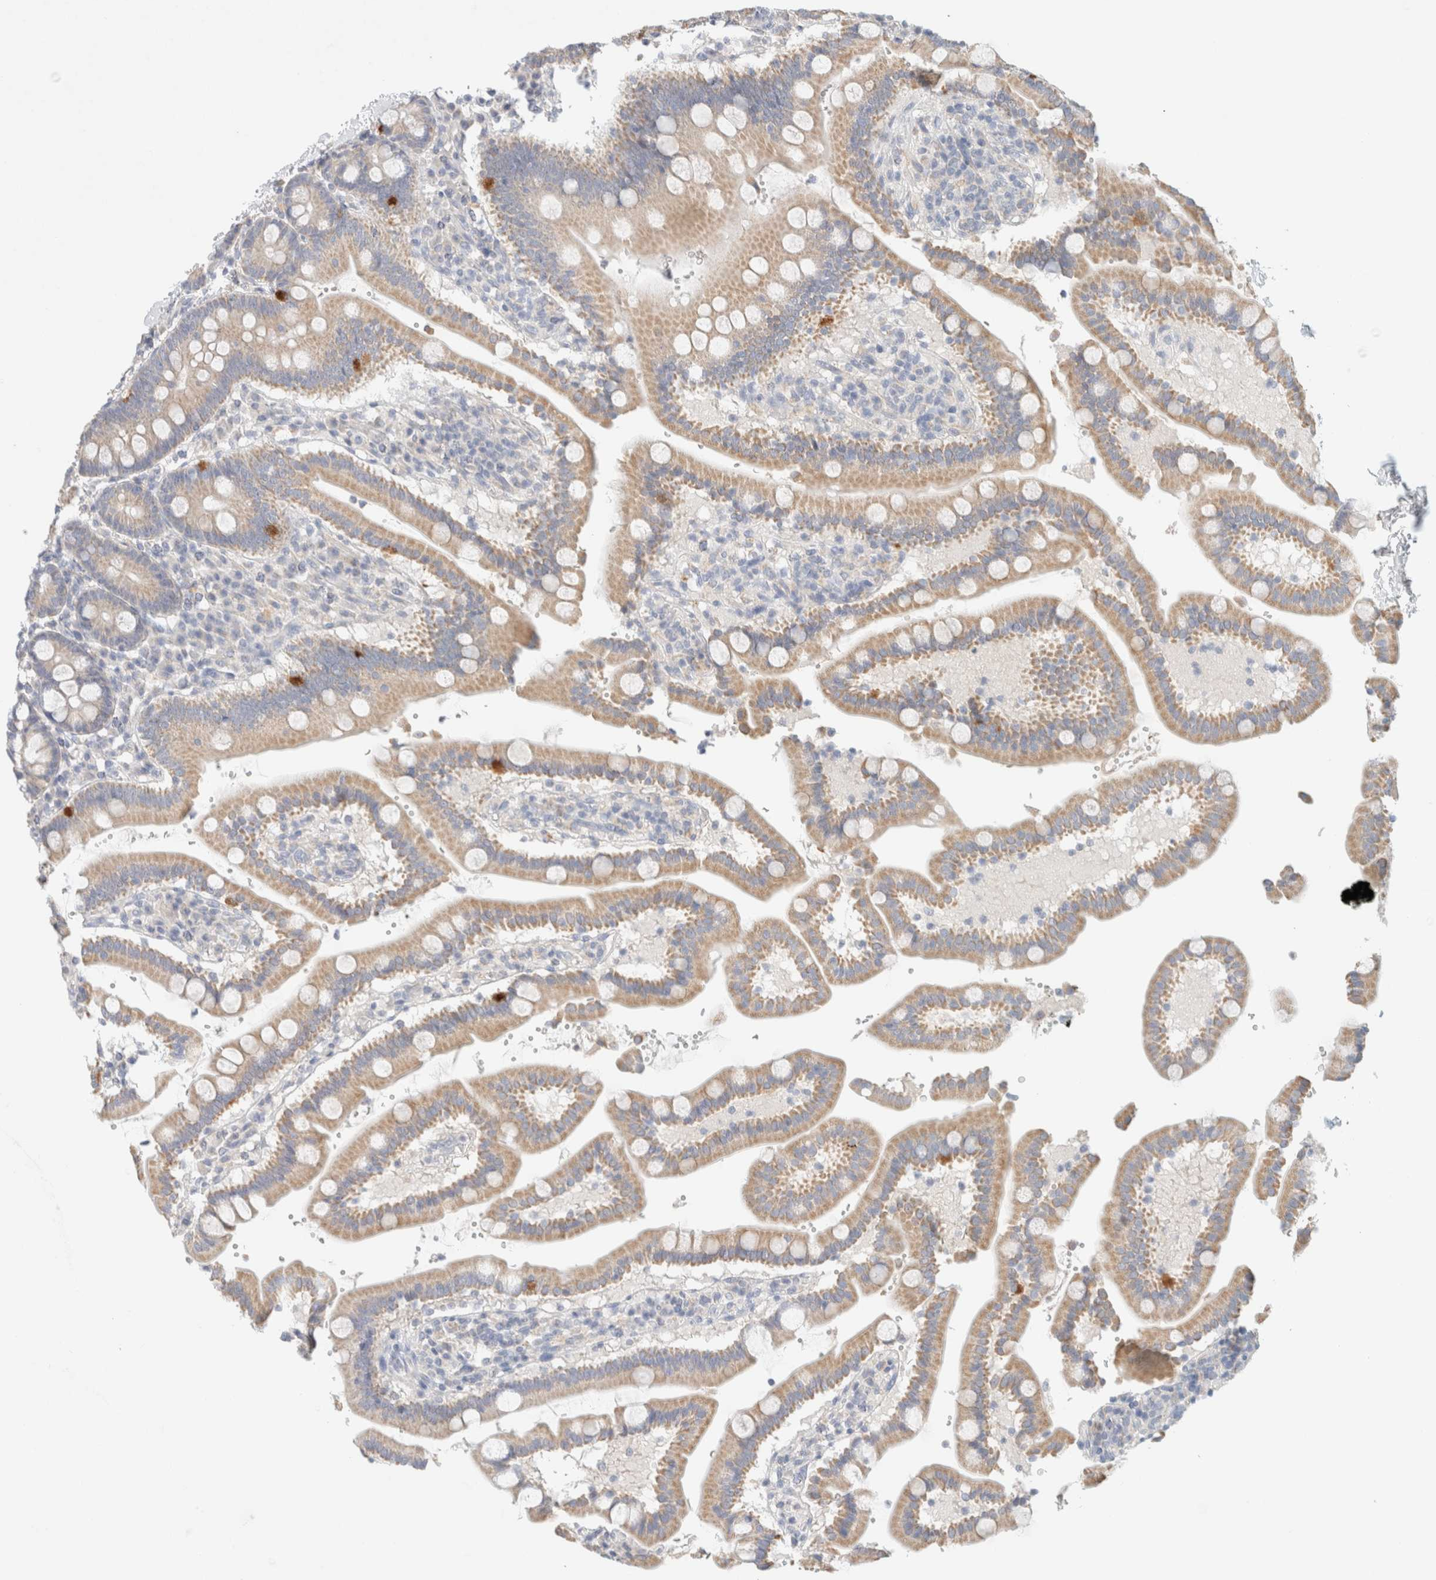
{"staining": {"intensity": "weak", "quantity": ">75%", "location": "cytoplasmic/membranous"}, "tissue": "duodenum", "cell_type": "Glandular cells", "image_type": "normal", "snomed": [{"axis": "morphology", "description": "Normal tissue, NOS"}, {"axis": "topography", "description": "Small intestine, NOS"}], "caption": "Protein analysis of normal duodenum shows weak cytoplasmic/membranous expression in approximately >75% of glandular cells. (DAB IHC with brightfield microscopy, high magnification).", "gene": "HEXD", "patient": {"sex": "female", "age": 71}}